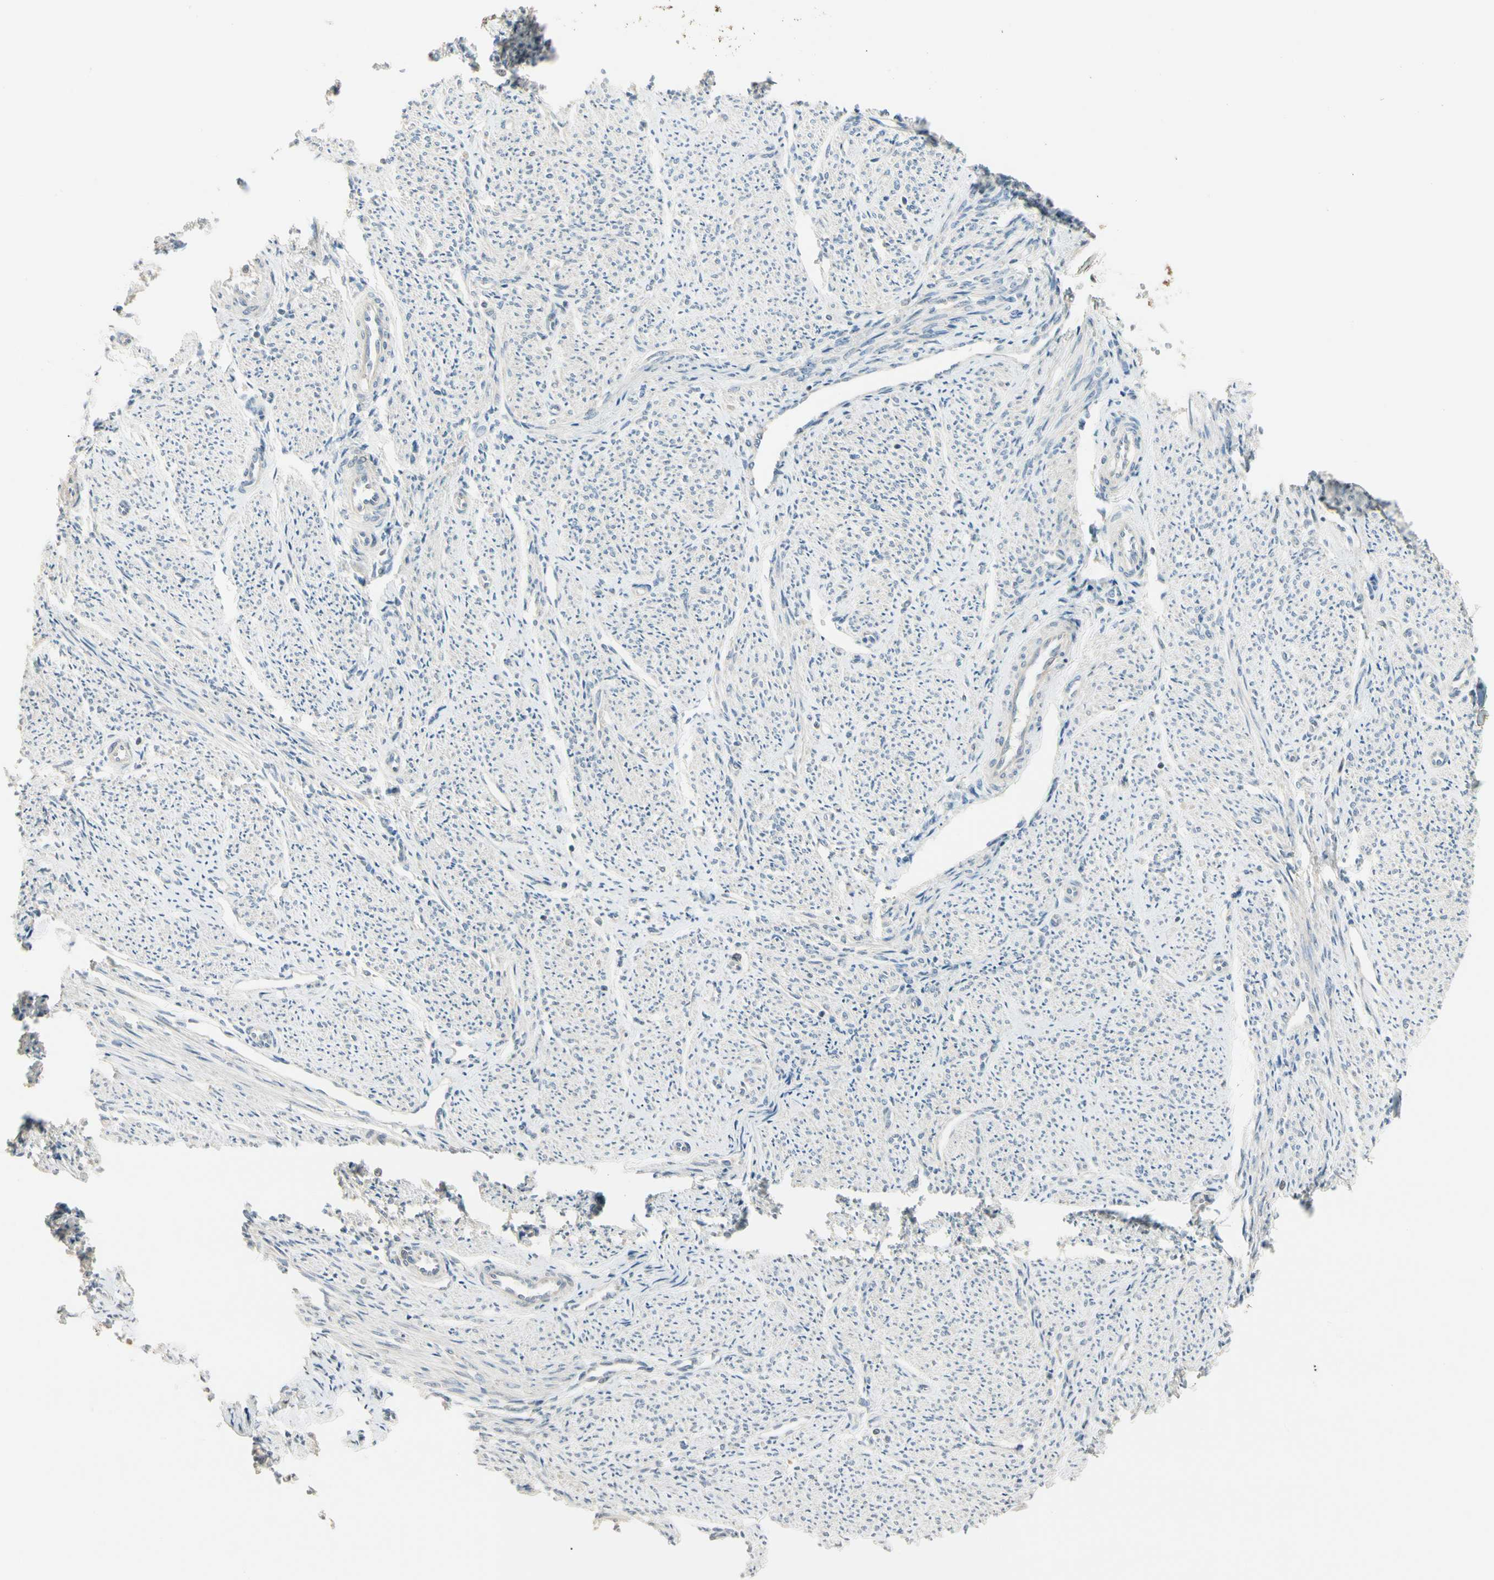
{"staining": {"intensity": "weak", "quantity": "<25%", "location": "cytoplasmic/membranous"}, "tissue": "smooth muscle", "cell_type": "Smooth muscle cells", "image_type": "normal", "snomed": [{"axis": "morphology", "description": "Normal tissue, NOS"}, {"axis": "topography", "description": "Smooth muscle"}], "caption": "IHC of benign human smooth muscle exhibits no expression in smooth muscle cells.", "gene": "P3H2", "patient": {"sex": "female", "age": 65}}